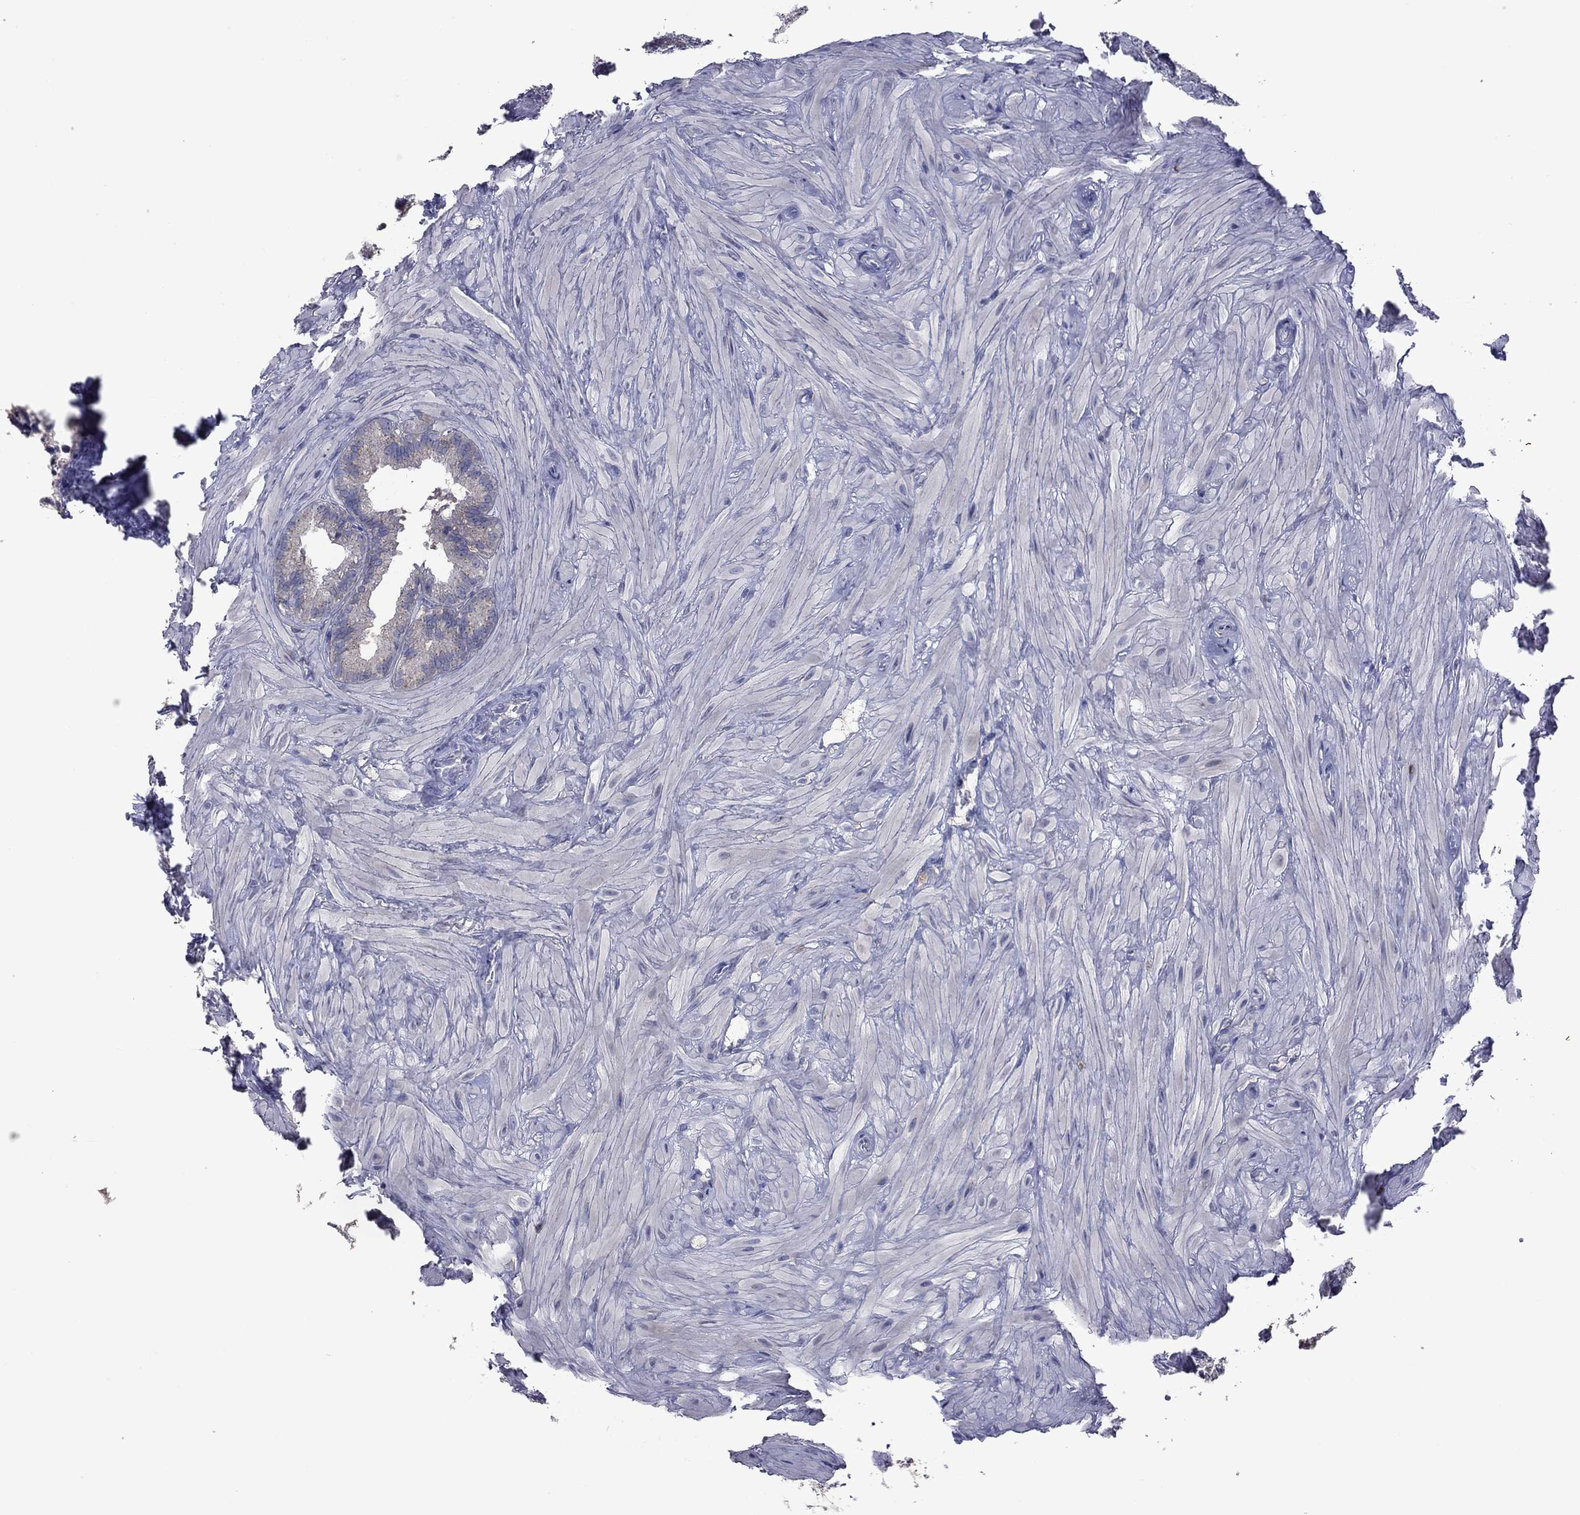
{"staining": {"intensity": "negative", "quantity": "none", "location": "none"}, "tissue": "seminal vesicle", "cell_type": "Glandular cells", "image_type": "normal", "snomed": [{"axis": "morphology", "description": "Normal tissue, NOS"}, {"axis": "topography", "description": "Seminal veicle"}], "caption": "The image reveals no significant positivity in glandular cells of seminal vesicle.", "gene": "ENSG00000288520", "patient": {"sex": "male", "age": 37}}